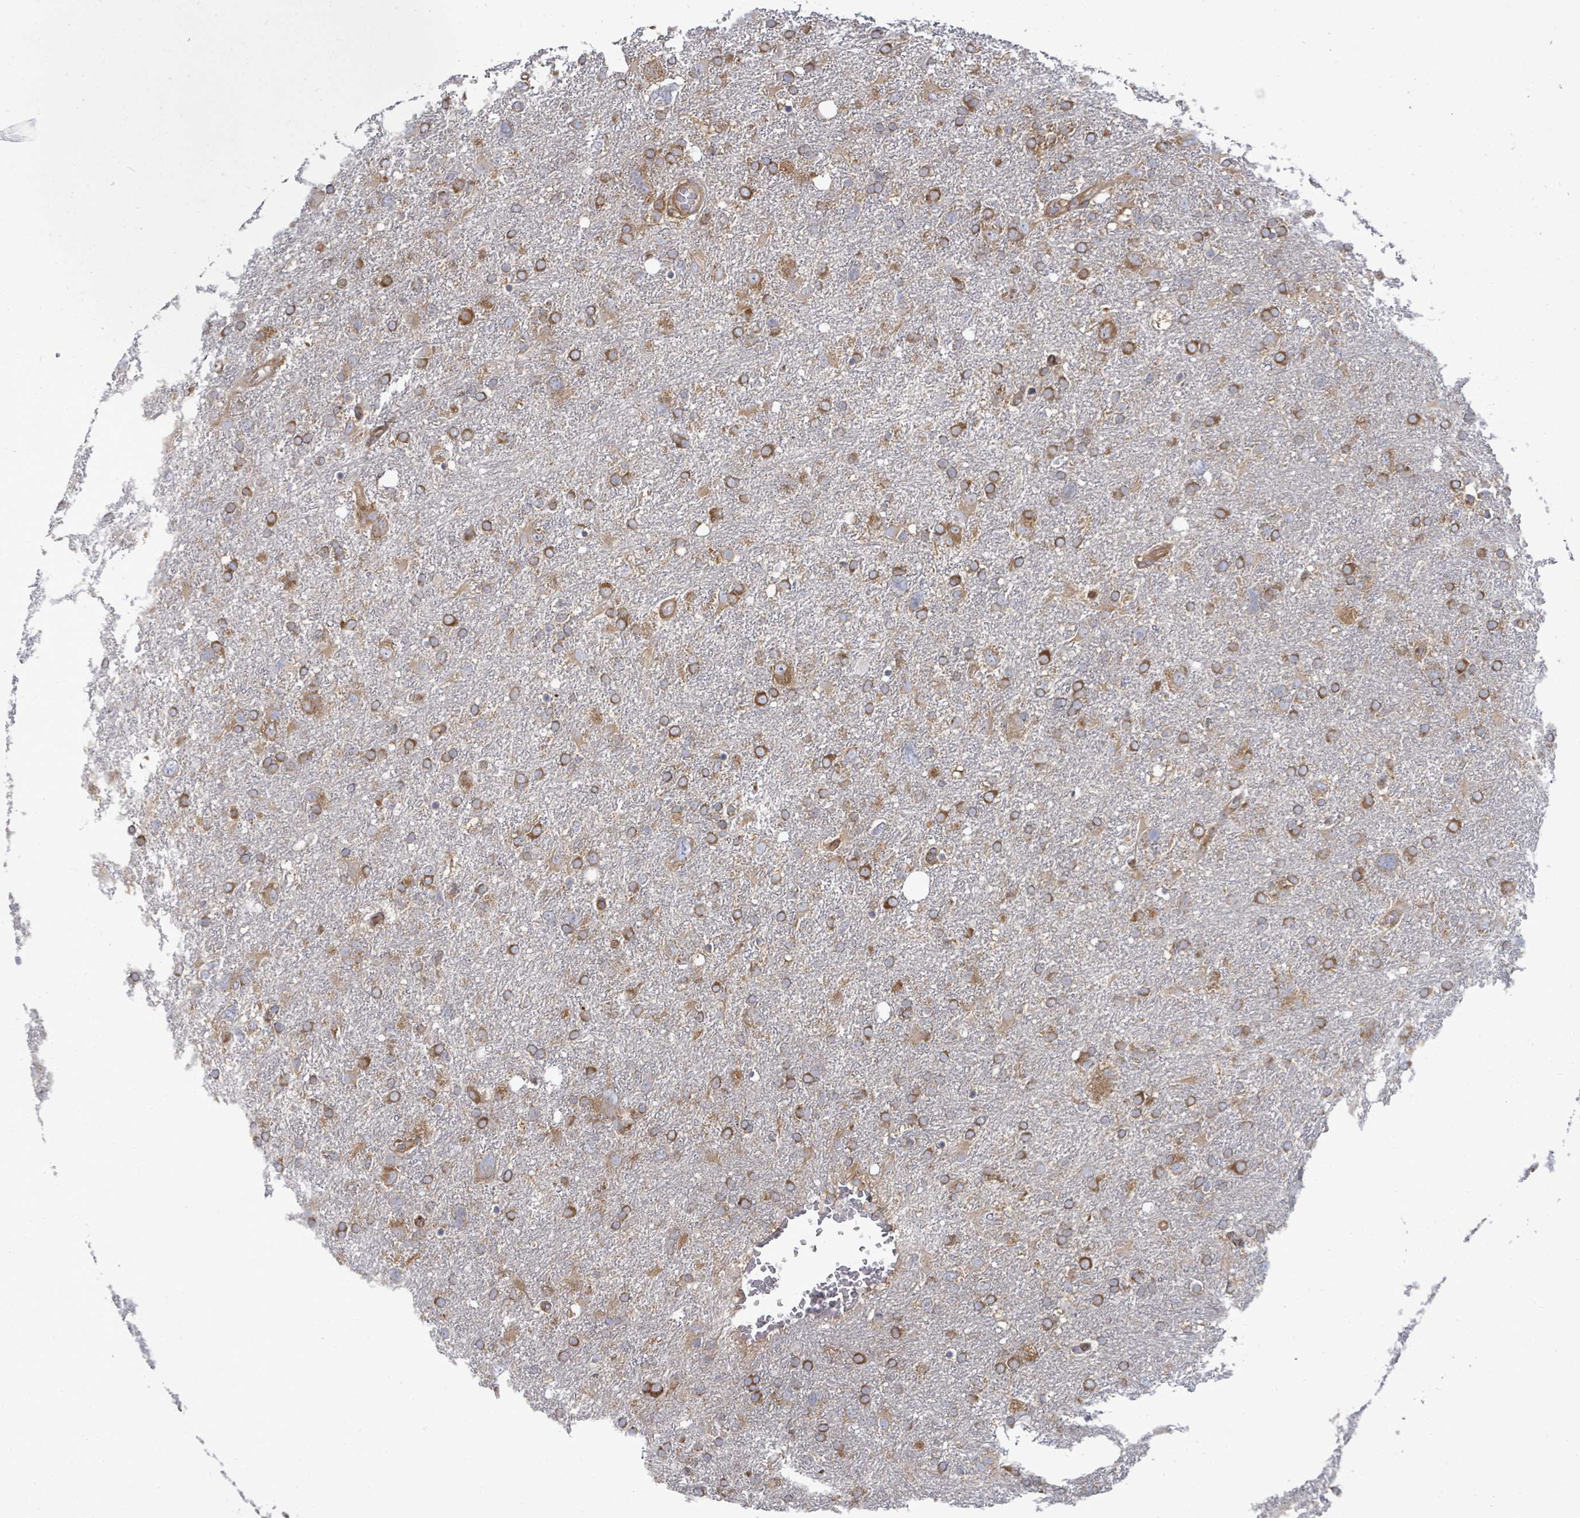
{"staining": {"intensity": "moderate", "quantity": ">75%", "location": "cytoplasmic/membranous"}, "tissue": "glioma", "cell_type": "Tumor cells", "image_type": "cancer", "snomed": [{"axis": "morphology", "description": "Glioma, malignant, High grade"}, {"axis": "topography", "description": "Brain"}], "caption": "There is medium levels of moderate cytoplasmic/membranous staining in tumor cells of glioma, as demonstrated by immunohistochemical staining (brown color).", "gene": "EIF3C", "patient": {"sex": "male", "age": 61}}